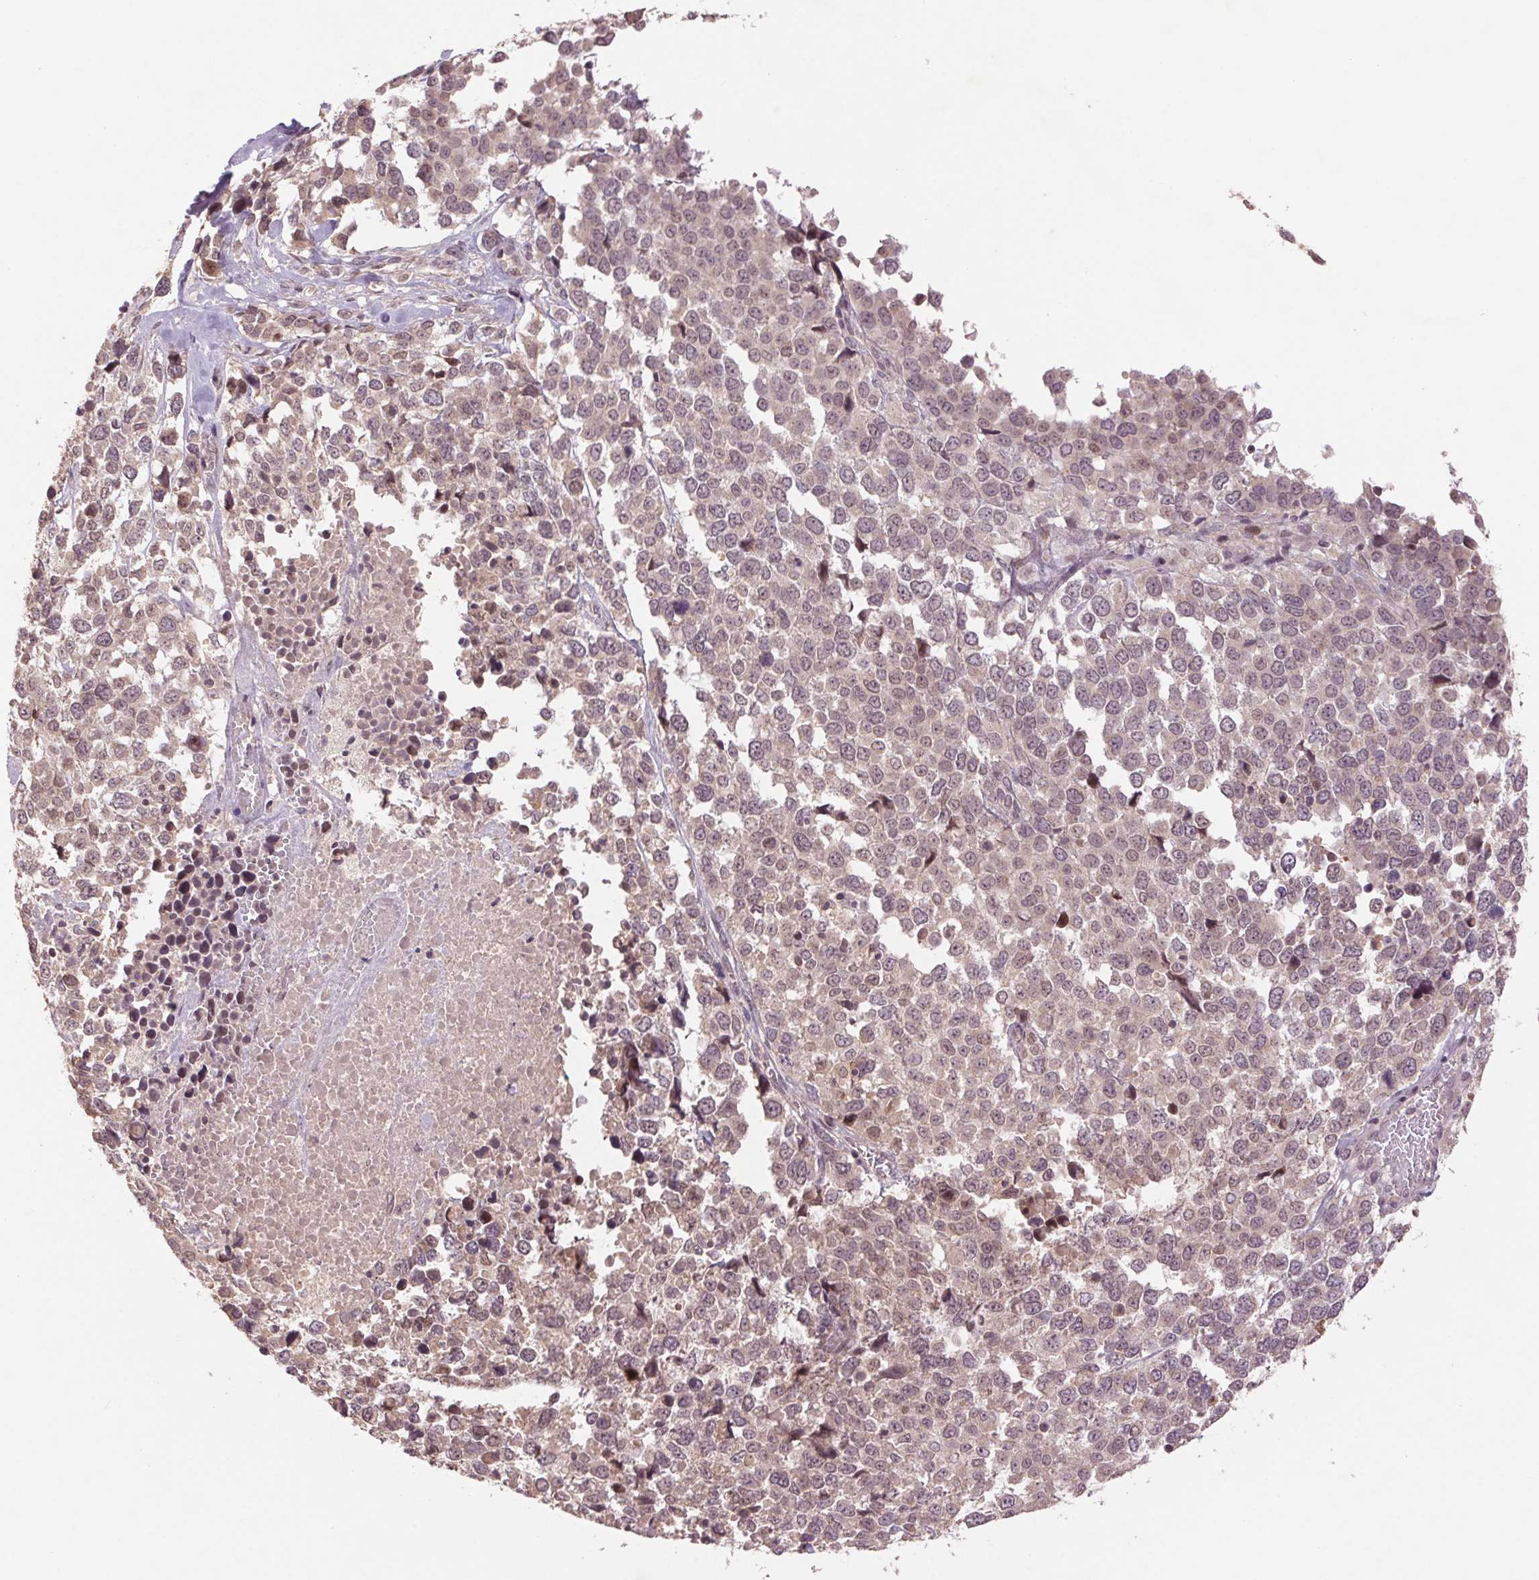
{"staining": {"intensity": "weak", "quantity": "25%-75%", "location": "cytoplasmic/membranous,nuclear"}, "tissue": "melanoma", "cell_type": "Tumor cells", "image_type": "cancer", "snomed": [{"axis": "morphology", "description": "Malignant melanoma, Metastatic site"}, {"axis": "topography", "description": "Skin"}], "caption": "An immunohistochemistry (IHC) photomicrograph of tumor tissue is shown. Protein staining in brown labels weak cytoplasmic/membranous and nuclear positivity in melanoma within tumor cells.", "gene": "SMLR1", "patient": {"sex": "male", "age": 84}}